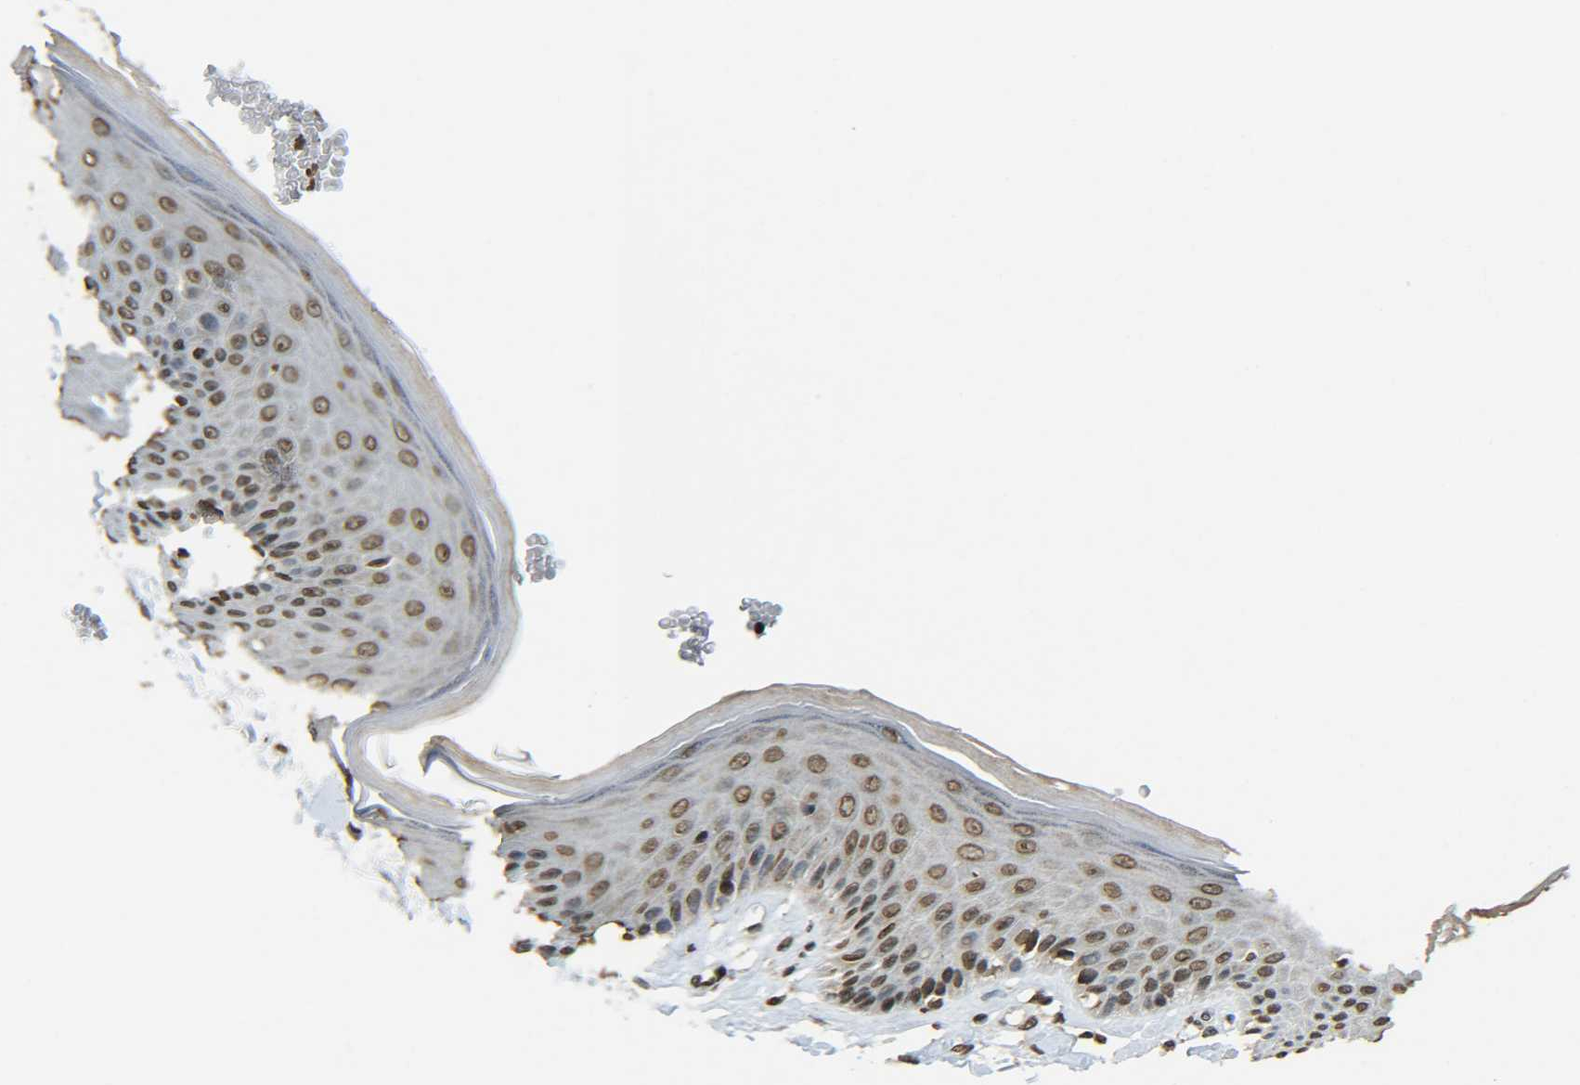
{"staining": {"intensity": "moderate", "quantity": ">75%", "location": "nuclear"}, "tissue": "skin", "cell_type": "Epidermal cells", "image_type": "normal", "snomed": [{"axis": "morphology", "description": "Normal tissue, NOS"}, {"axis": "topography", "description": "Vulva"}], "caption": "Immunohistochemical staining of normal skin reveals moderate nuclear protein expression in approximately >75% of epidermal cells.", "gene": "NEUROG2", "patient": {"sex": "female", "age": 73}}